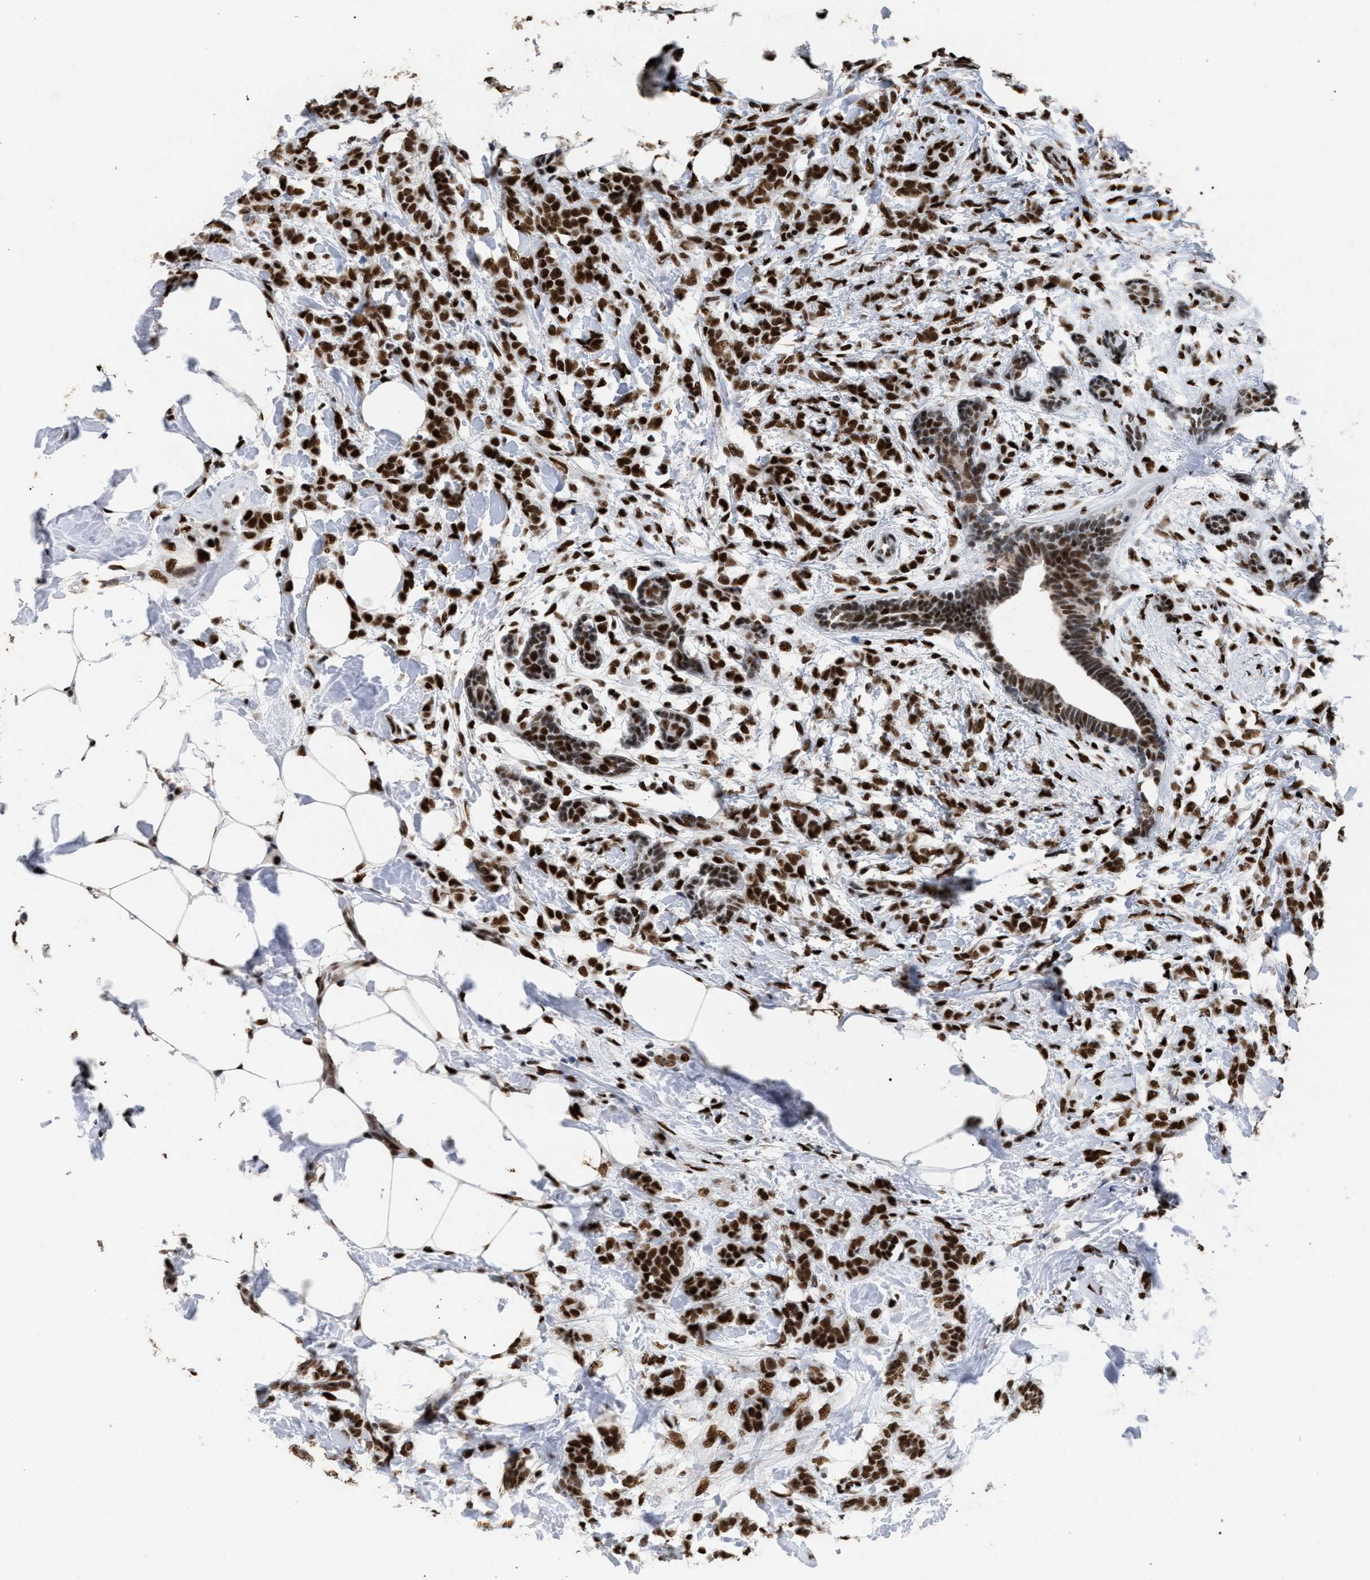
{"staining": {"intensity": "strong", "quantity": ">75%", "location": "nuclear"}, "tissue": "breast cancer", "cell_type": "Tumor cells", "image_type": "cancer", "snomed": [{"axis": "morphology", "description": "Lobular carcinoma, in situ"}, {"axis": "morphology", "description": "Lobular carcinoma"}, {"axis": "topography", "description": "Breast"}], "caption": "Approximately >75% of tumor cells in breast cancer exhibit strong nuclear protein positivity as visualized by brown immunohistochemical staining.", "gene": "TP53BP1", "patient": {"sex": "female", "age": 41}}